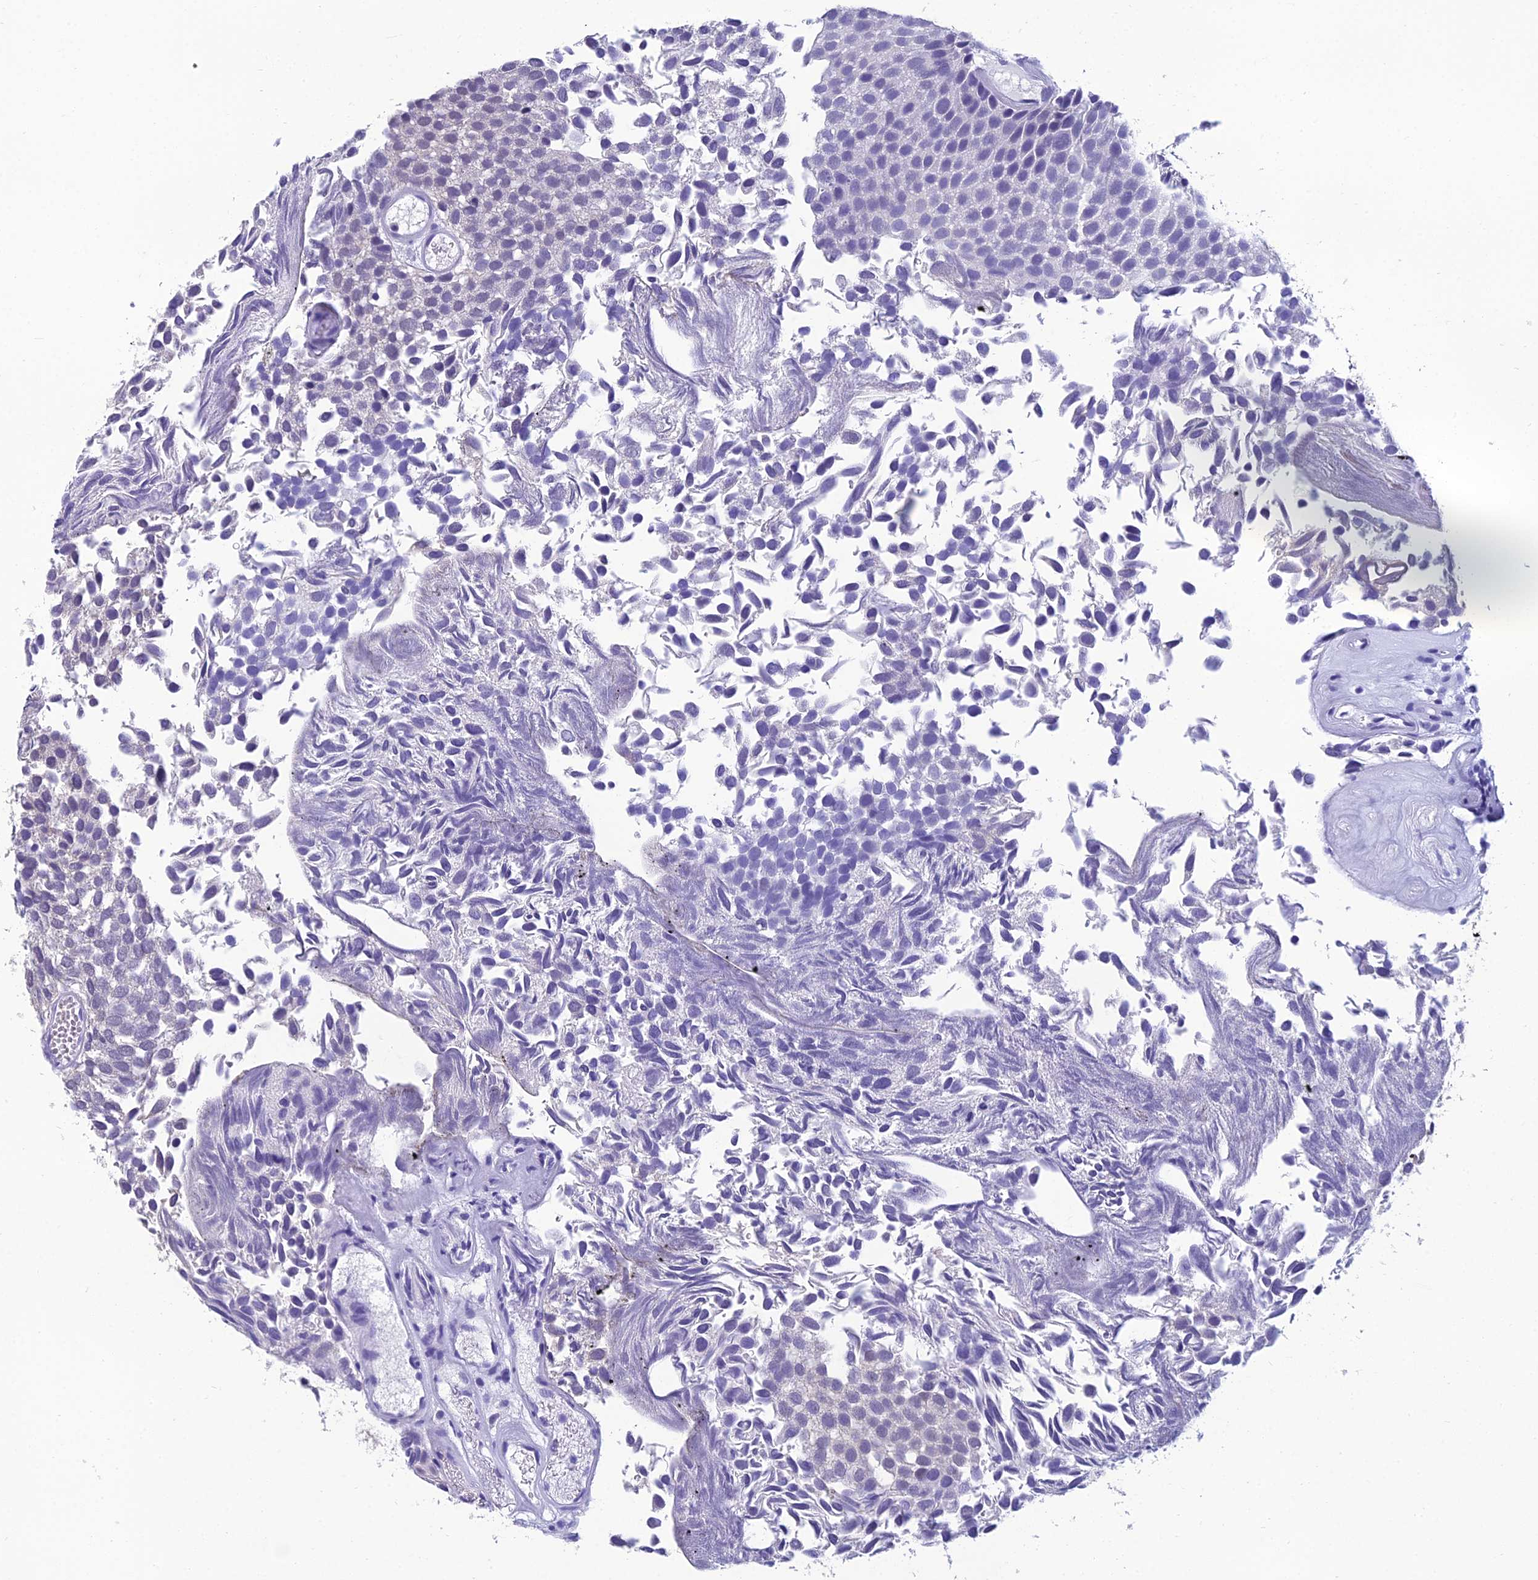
{"staining": {"intensity": "negative", "quantity": "none", "location": "none"}, "tissue": "urothelial cancer", "cell_type": "Tumor cells", "image_type": "cancer", "snomed": [{"axis": "morphology", "description": "Urothelial carcinoma, Low grade"}, {"axis": "topography", "description": "Urinary bladder"}], "caption": "Low-grade urothelial carcinoma was stained to show a protein in brown. There is no significant expression in tumor cells. The staining is performed using DAB brown chromogen with nuclei counter-stained in using hematoxylin.", "gene": "GRWD1", "patient": {"sex": "male", "age": 89}}